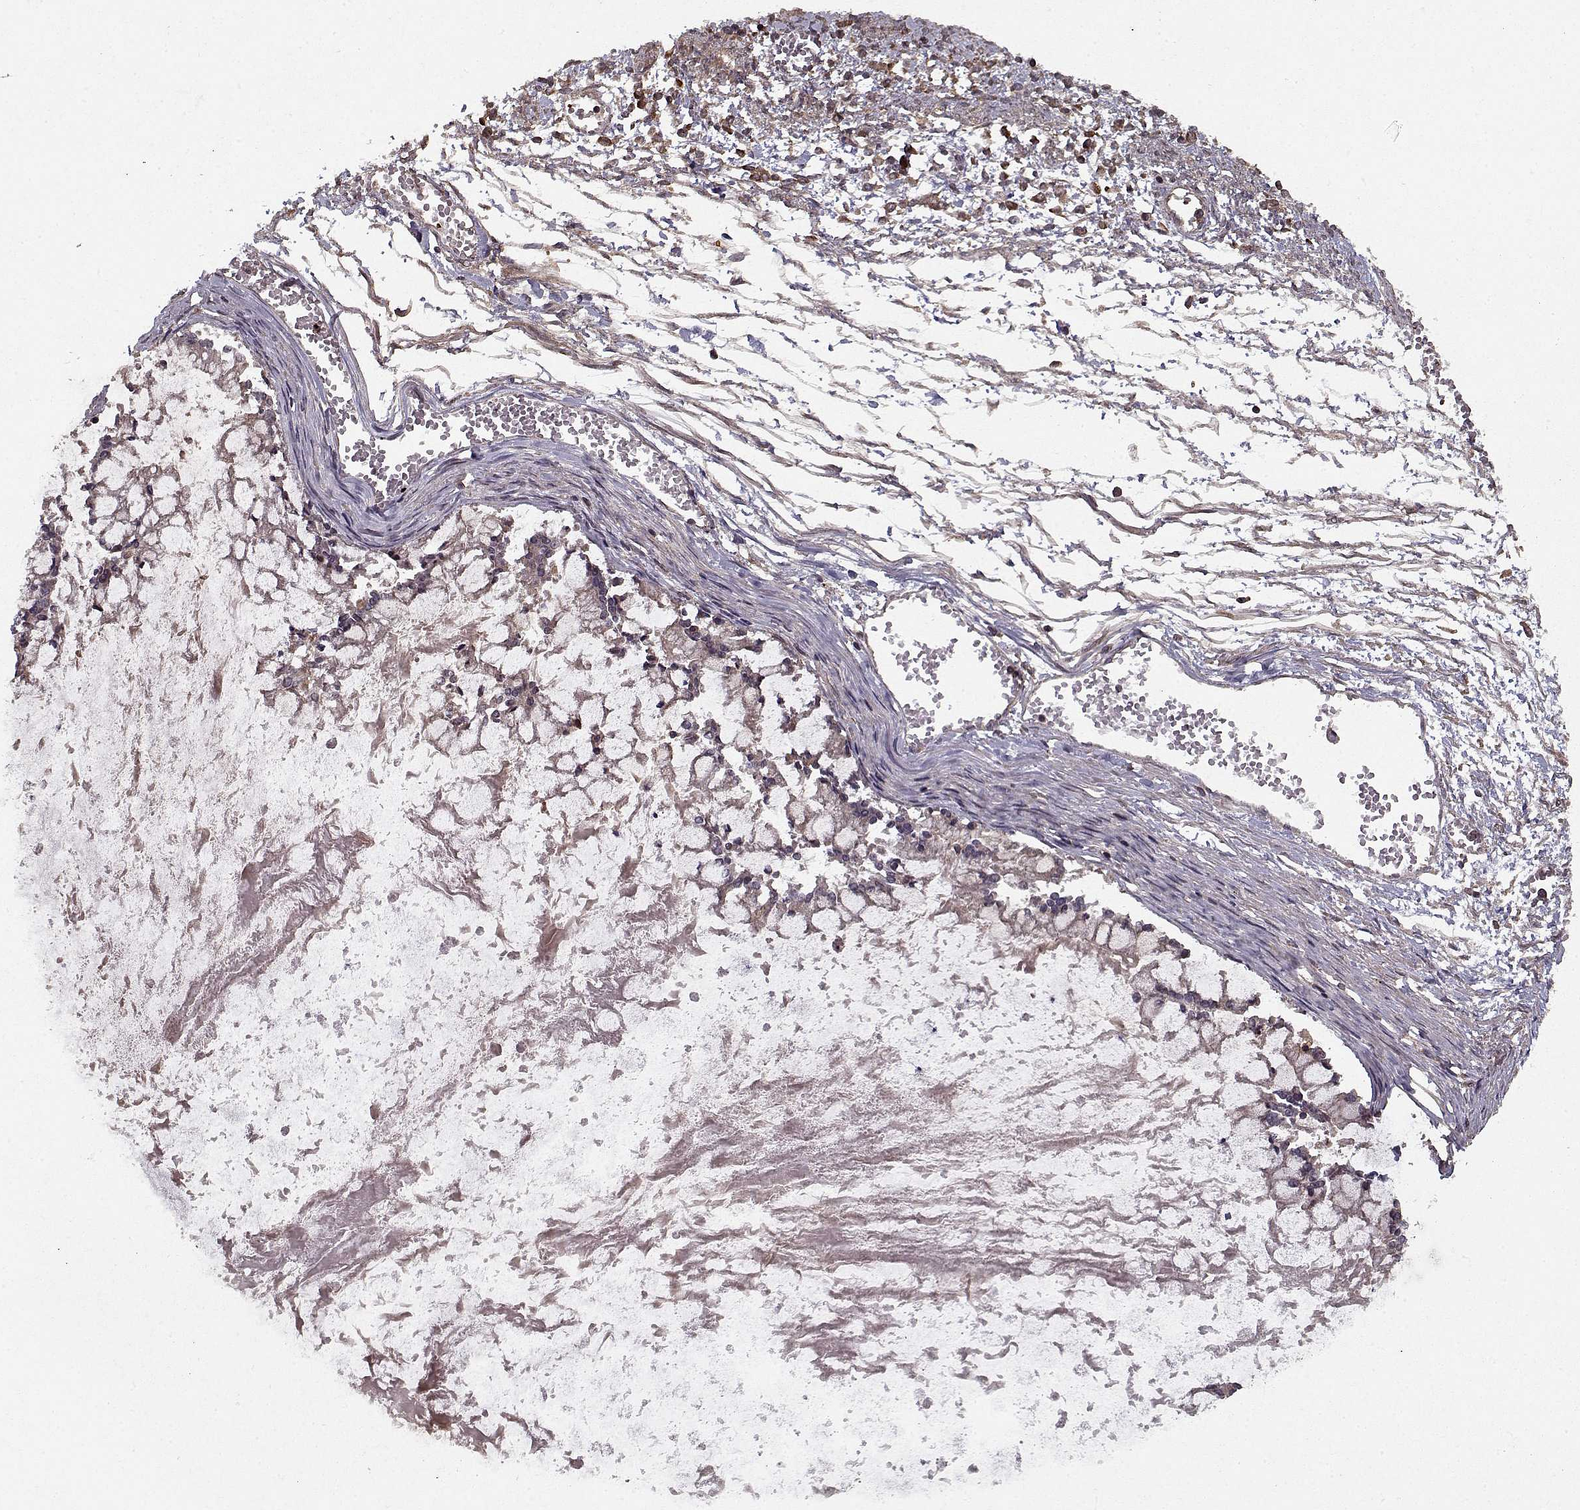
{"staining": {"intensity": "negative", "quantity": "none", "location": "none"}, "tissue": "ovarian cancer", "cell_type": "Tumor cells", "image_type": "cancer", "snomed": [{"axis": "morphology", "description": "Cystadenocarcinoma, mucinous, NOS"}, {"axis": "topography", "description": "Ovary"}], "caption": "A micrograph of human ovarian cancer (mucinous cystadenocarcinoma) is negative for staining in tumor cells. Brightfield microscopy of immunohistochemistry stained with DAB (brown) and hematoxylin (blue), captured at high magnification.", "gene": "PPP1R12A", "patient": {"sex": "female", "age": 67}}